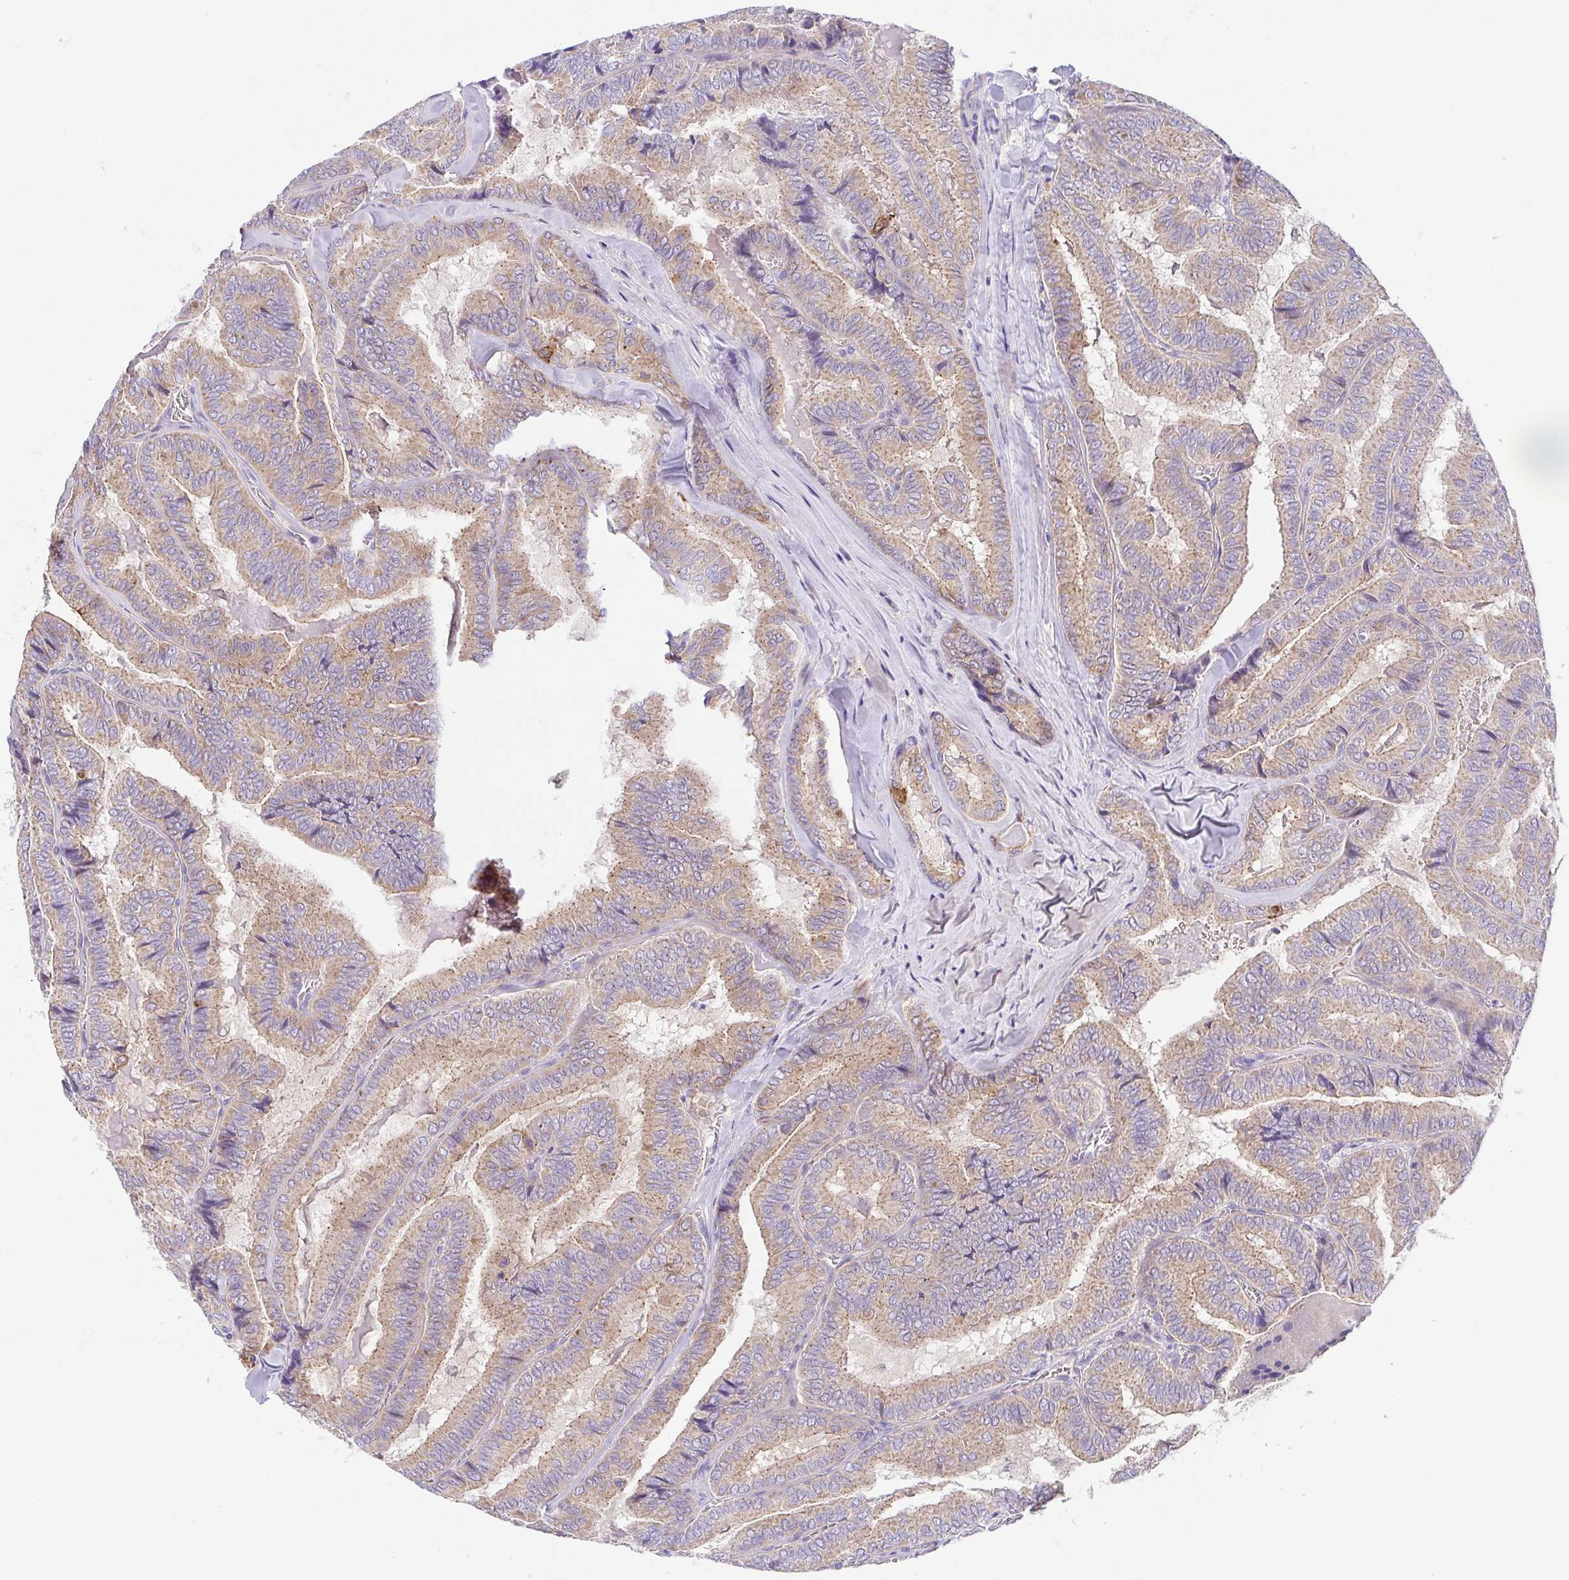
{"staining": {"intensity": "weak", "quantity": ">75%", "location": "cytoplasmic/membranous"}, "tissue": "thyroid cancer", "cell_type": "Tumor cells", "image_type": "cancer", "snomed": [{"axis": "morphology", "description": "Papillary adenocarcinoma, NOS"}, {"axis": "topography", "description": "Thyroid gland"}], "caption": "A low amount of weak cytoplasmic/membranous positivity is appreciated in about >75% of tumor cells in papillary adenocarcinoma (thyroid) tissue.", "gene": "SLC13A1", "patient": {"sex": "female", "age": 75}}